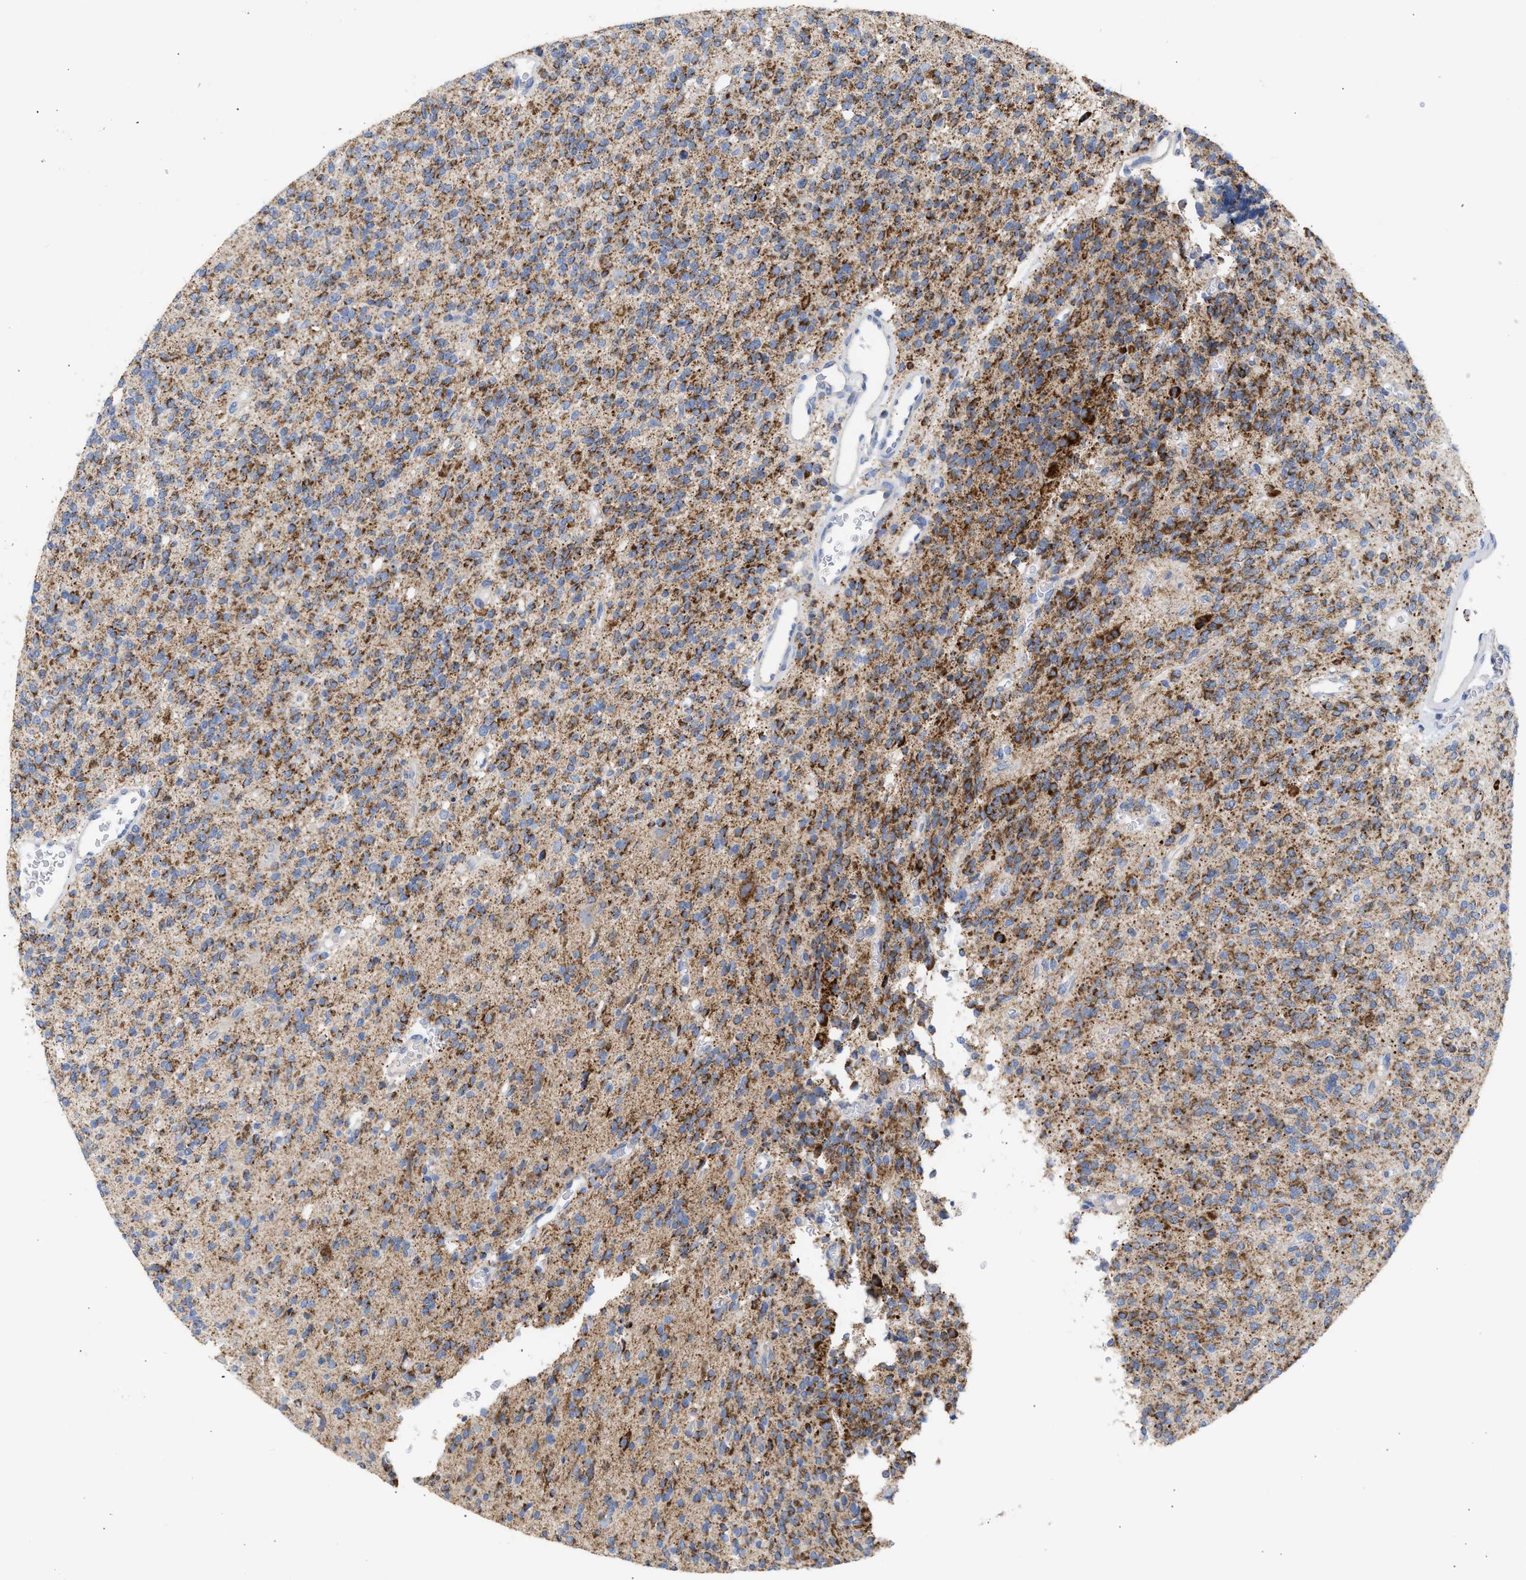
{"staining": {"intensity": "moderate", "quantity": ">75%", "location": "cytoplasmic/membranous"}, "tissue": "glioma", "cell_type": "Tumor cells", "image_type": "cancer", "snomed": [{"axis": "morphology", "description": "Glioma, malignant, High grade"}, {"axis": "topography", "description": "Brain"}], "caption": "There is medium levels of moderate cytoplasmic/membranous expression in tumor cells of malignant glioma (high-grade), as demonstrated by immunohistochemical staining (brown color).", "gene": "ACOT13", "patient": {"sex": "male", "age": 34}}